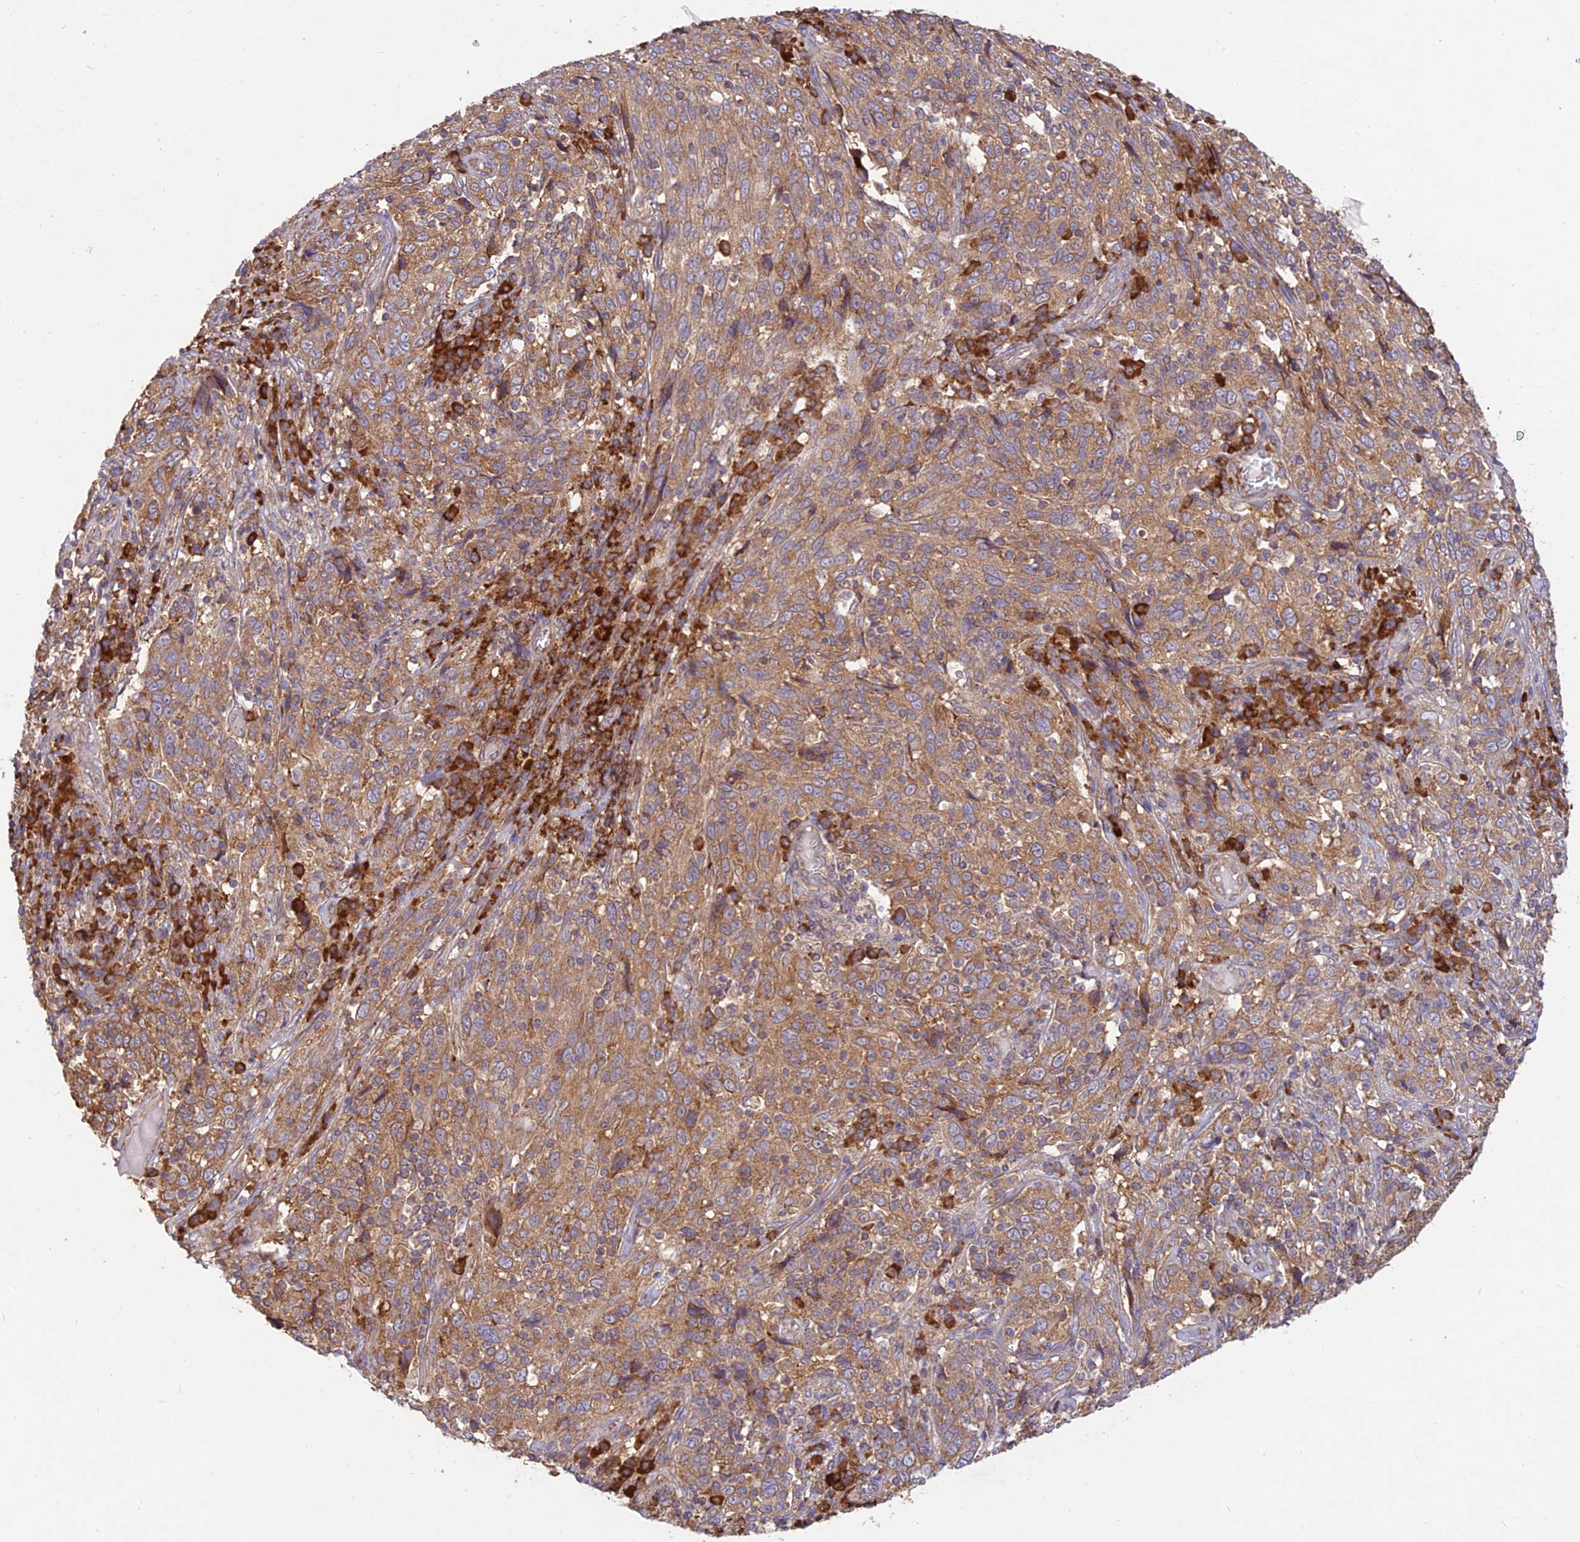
{"staining": {"intensity": "moderate", "quantity": ">75%", "location": "cytoplasmic/membranous"}, "tissue": "cervical cancer", "cell_type": "Tumor cells", "image_type": "cancer", "snomed": [{"axis": "morphology", "description": "Squamous cell carcinoma, NOS"}, {"axis": "topography", "description": "Cervix"}], "caption": "High-magnification brightfield microscopy of cervical squamous cell carcinoma stained with DAB (3,3'-diaminobenzidine) (brown) and counterstained with hematoxylin (blue). tumor cells exhibit moderate cytoplasmic/membranous staining is present in about>75% of cells.", "gene": "NXNL2", "patient": {"sex": "female", "age": 46}}